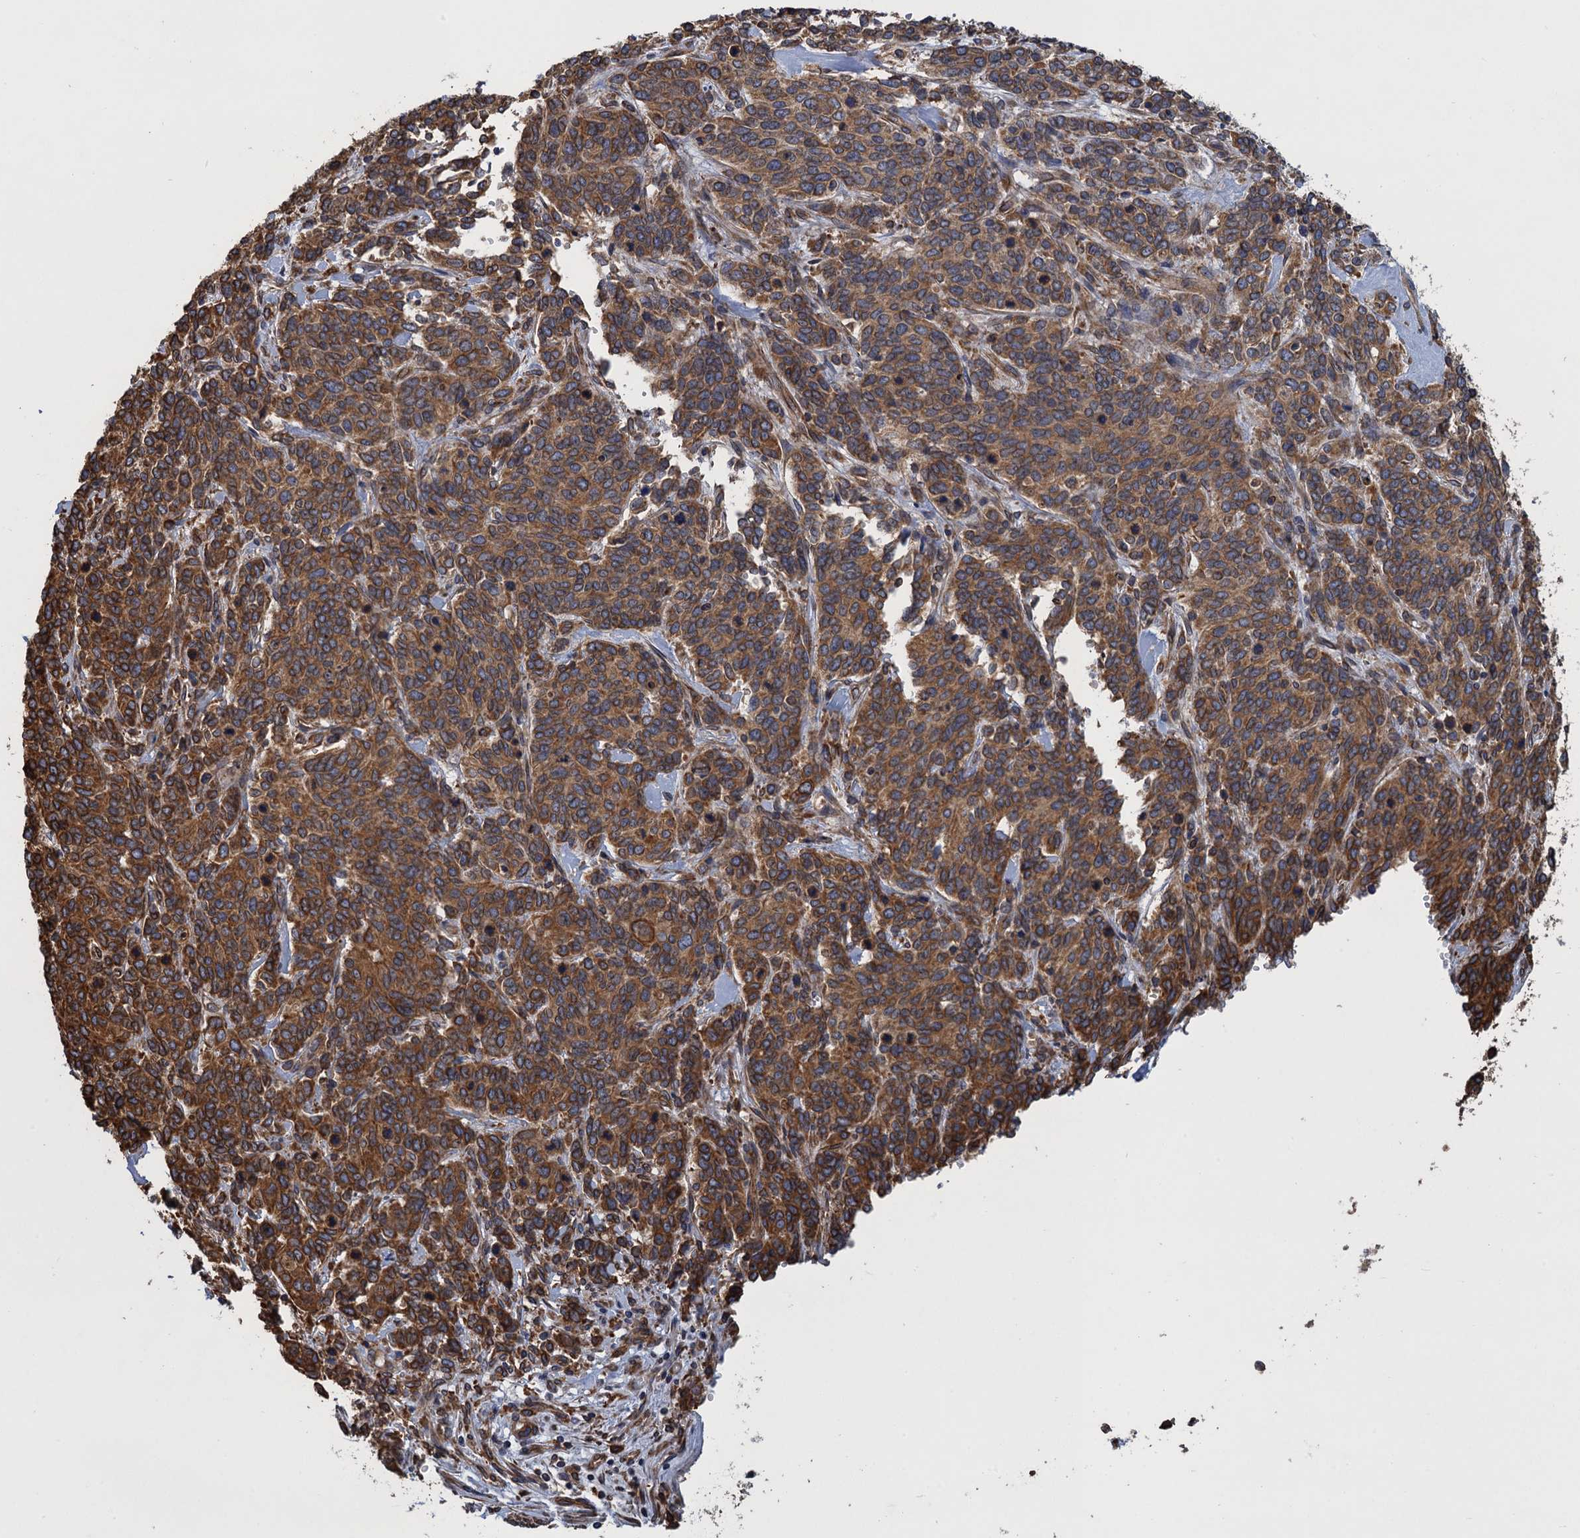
{"staining": {"intensity": "moderate", "quantity": ">75%", "location": "cytoplasmic/membranous"}, "tissue": "cervical cancer", "cell_type": "Tumor cells", "image_type": "cancer", "snomed": [{"axis": "morphology", "description": "Squamous cell carcinoma, NOS"}, {"axis": "topography", "description": "Cervix"}], "caption": "IHC staining of cervical cancer (squamous cell carcinoma), which shows medium levels of moderate cytoplasmic/membranous expression in approximately >75% of tumor cells indicating moderate cytoplasmic/membranous protein expression. The staining was performed using DAB (brown) for protein detection and nuclei were counterstained in hematoxylin (blue).", "gene": "ARMC5", "patient": {"sex": "female", "age": 60}}